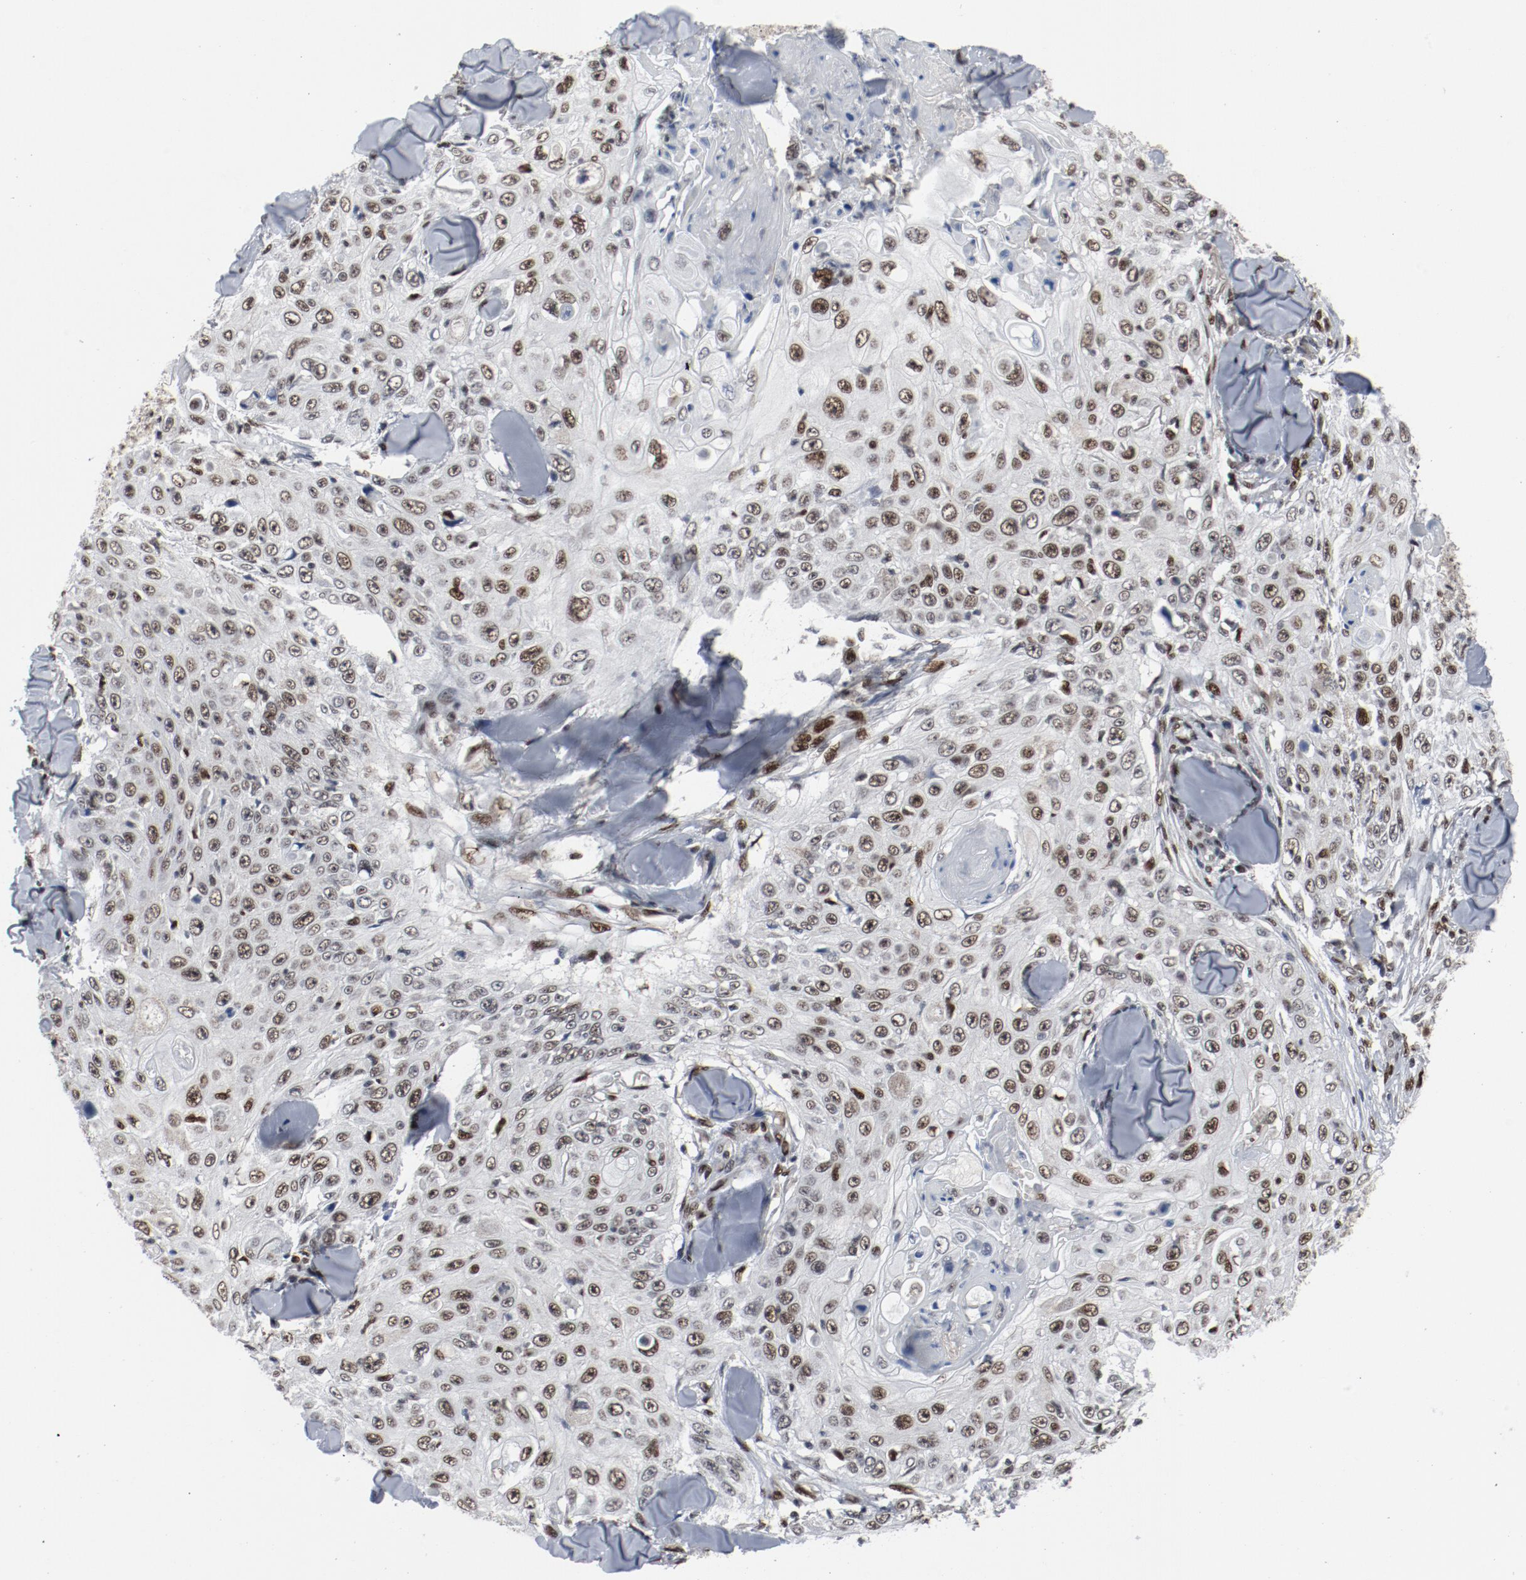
{"staining": {"intensity": "moderate", "quantity": ">75%", "location": "nuclear"}, "tissue": "skin cancer", "cell_type": "Tumor cells", "image_type": "cancer", "snomed": [{"axis": "morphology", "description": "Squamous cell carcinoma, NOS"}, {"axis": "topography", "description": "Skin"}], "caption": "Skin cancer stained with IHC shows moderate nuclear staining in about >75% of tumor cells.", "gene": "JMJD6", "patient": {"sex": "male", "age": 86}}